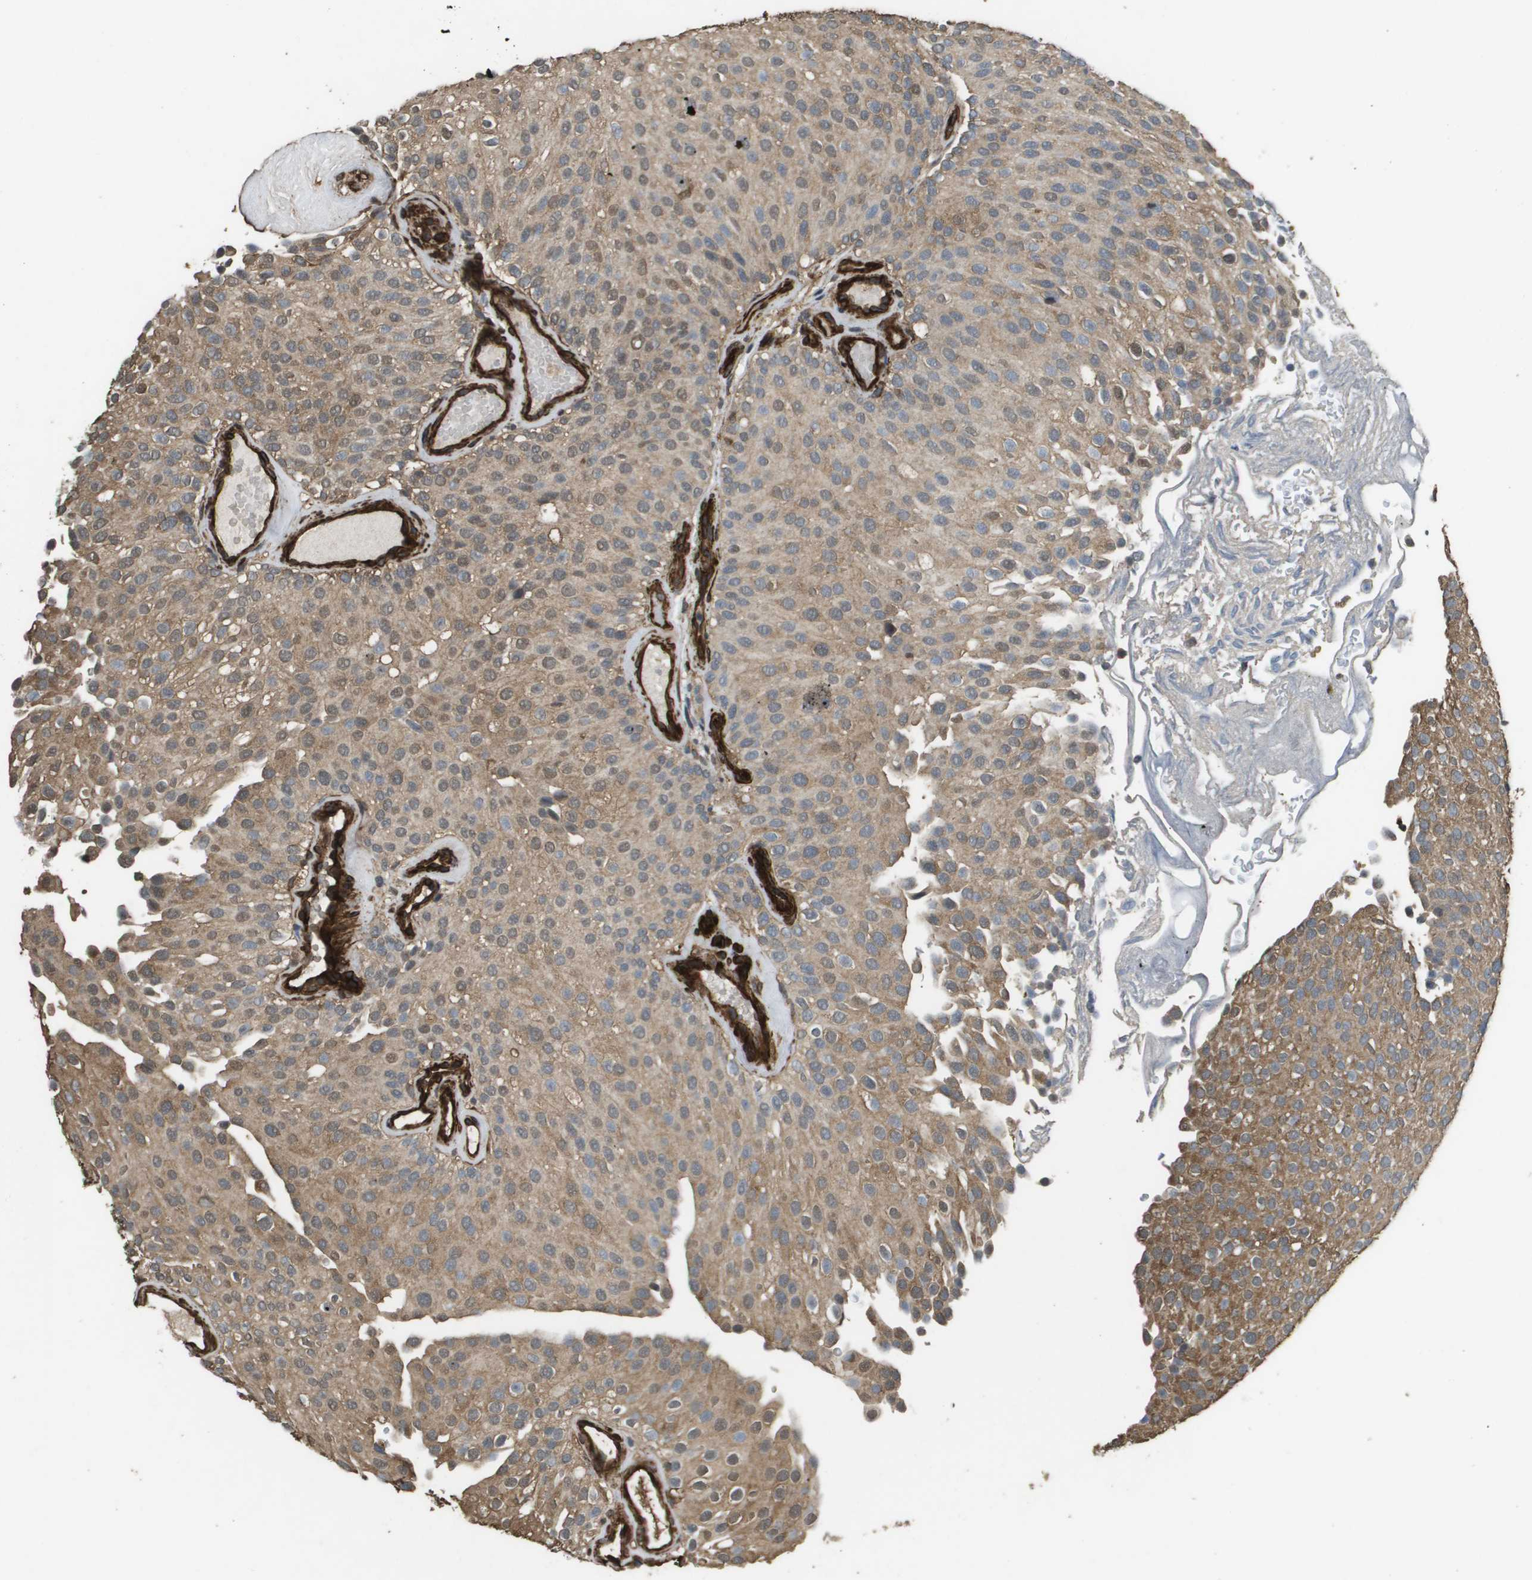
{"staining": {"intensity": "weak", "quantity": "25%-75%", "location": "cytoplasmic/membranous,nuclear"}, "tissue": "urothelial cancer", "cell_type": "Tumor cells", "image_type": "cancer", "snomed": [{"axis": "morphology", "description": "Urothelial carcinoma, Low grade"}, {"axis": "topography", "description": "Urinary bladder"}], "caption": "Immunohistochemical staining of human urothelial cancer demonstrates weak cytoplasmic/membranous and nuclear protein staining in about 25%-75% of tumor cells.", "gene": "AAMP", "patient": {"sex": "male", "age": 78}}